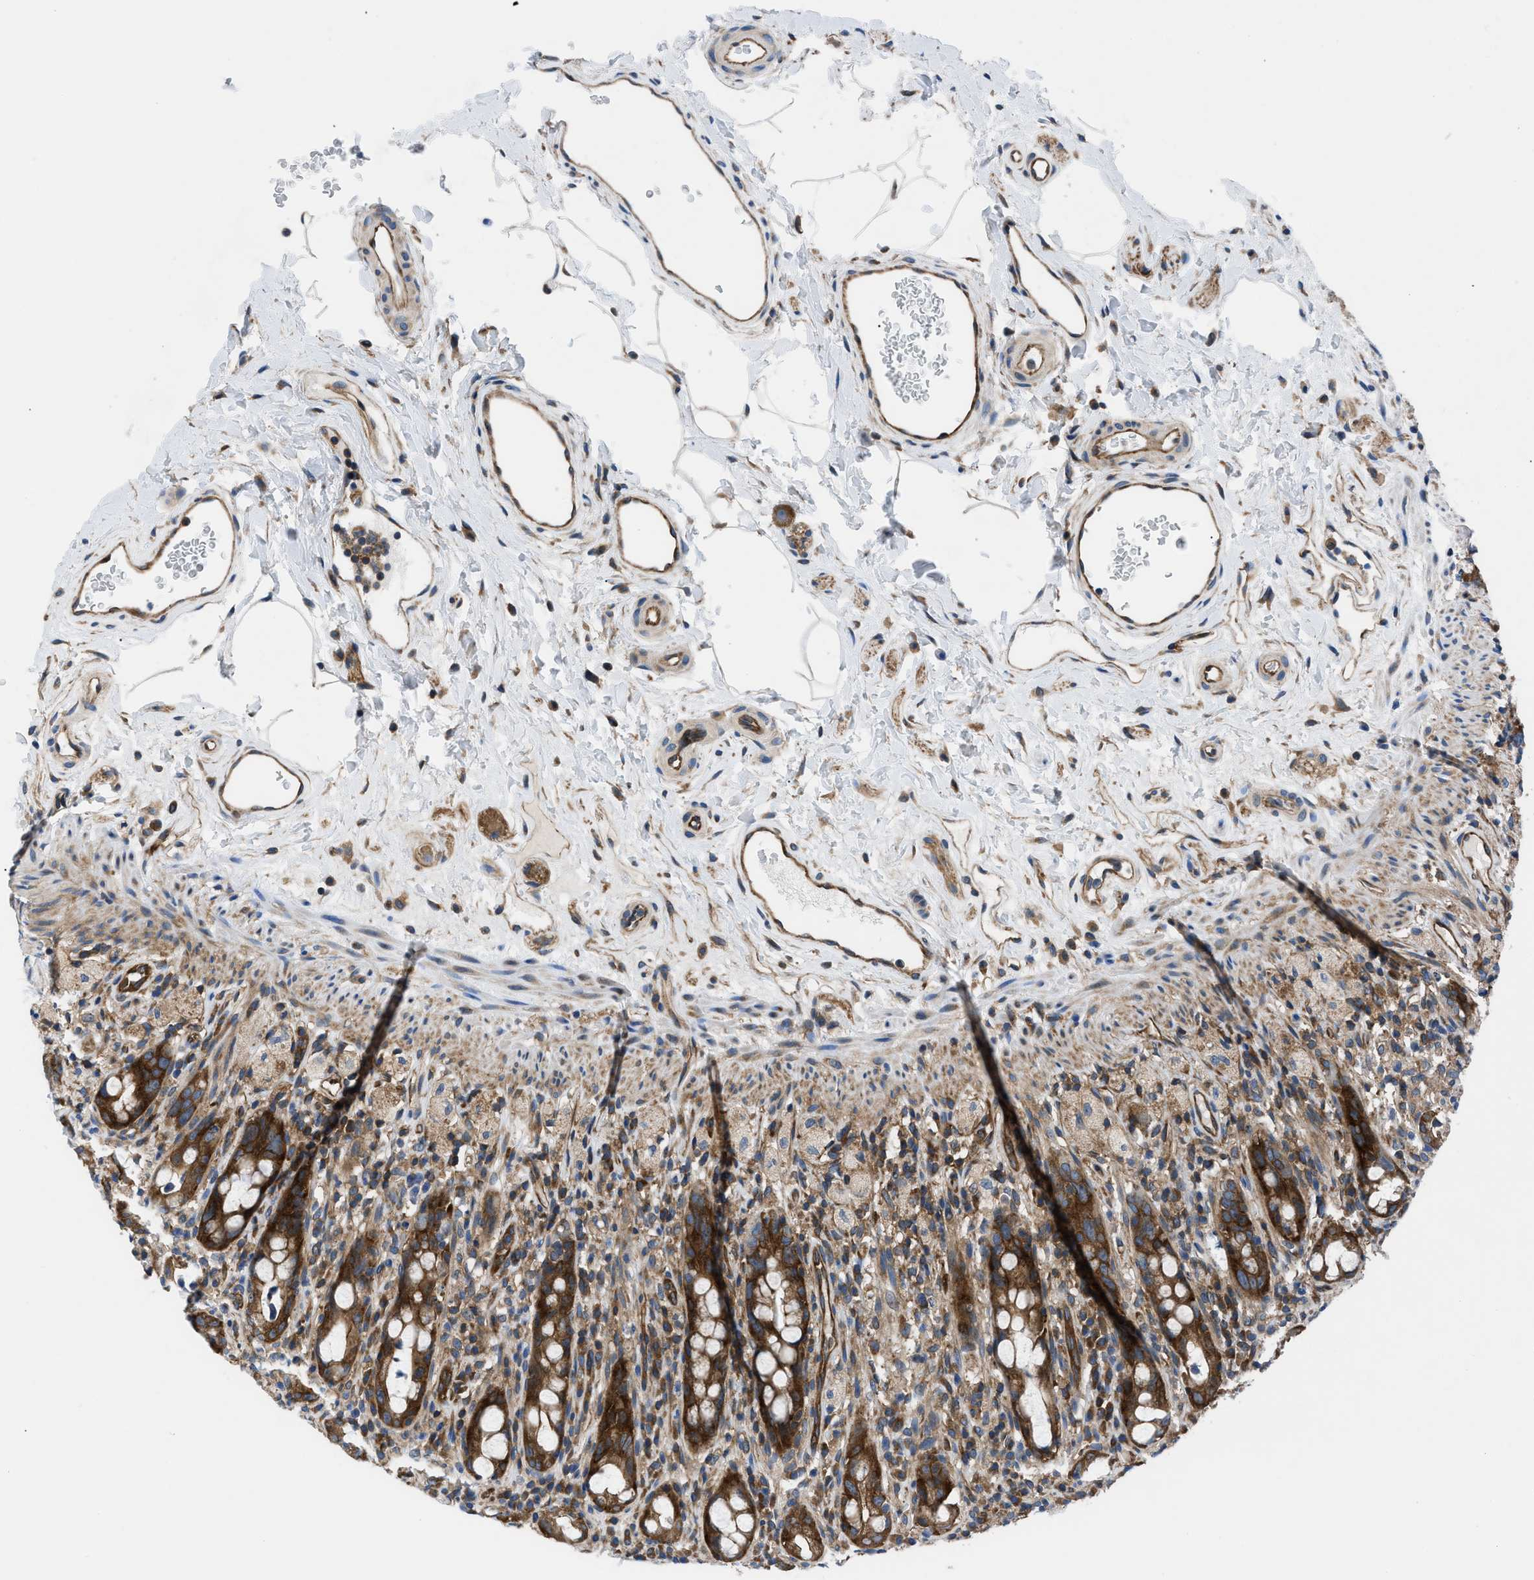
{"staining": {"intensity": "strong", "quantity": ">75%", "location": "cytoplasmic/membranous"}, "tissue": "rectum", "cell_type": "Glandular cells", "image_type": "normal", "snomed": [{"axis": "morphology", "description": "Normal tissue, NOS"}, {"axis": "topography", "description": "Rectum"}], "caption": "This photomicrograph displays immunohistochemistry (IHC) staining of normal human rectum, with high strong cytoplasmic/membranous staining in about >75% of glandular cells.", "gene": "TRIP4", "patient": {"sex": "male", "age": 44}}